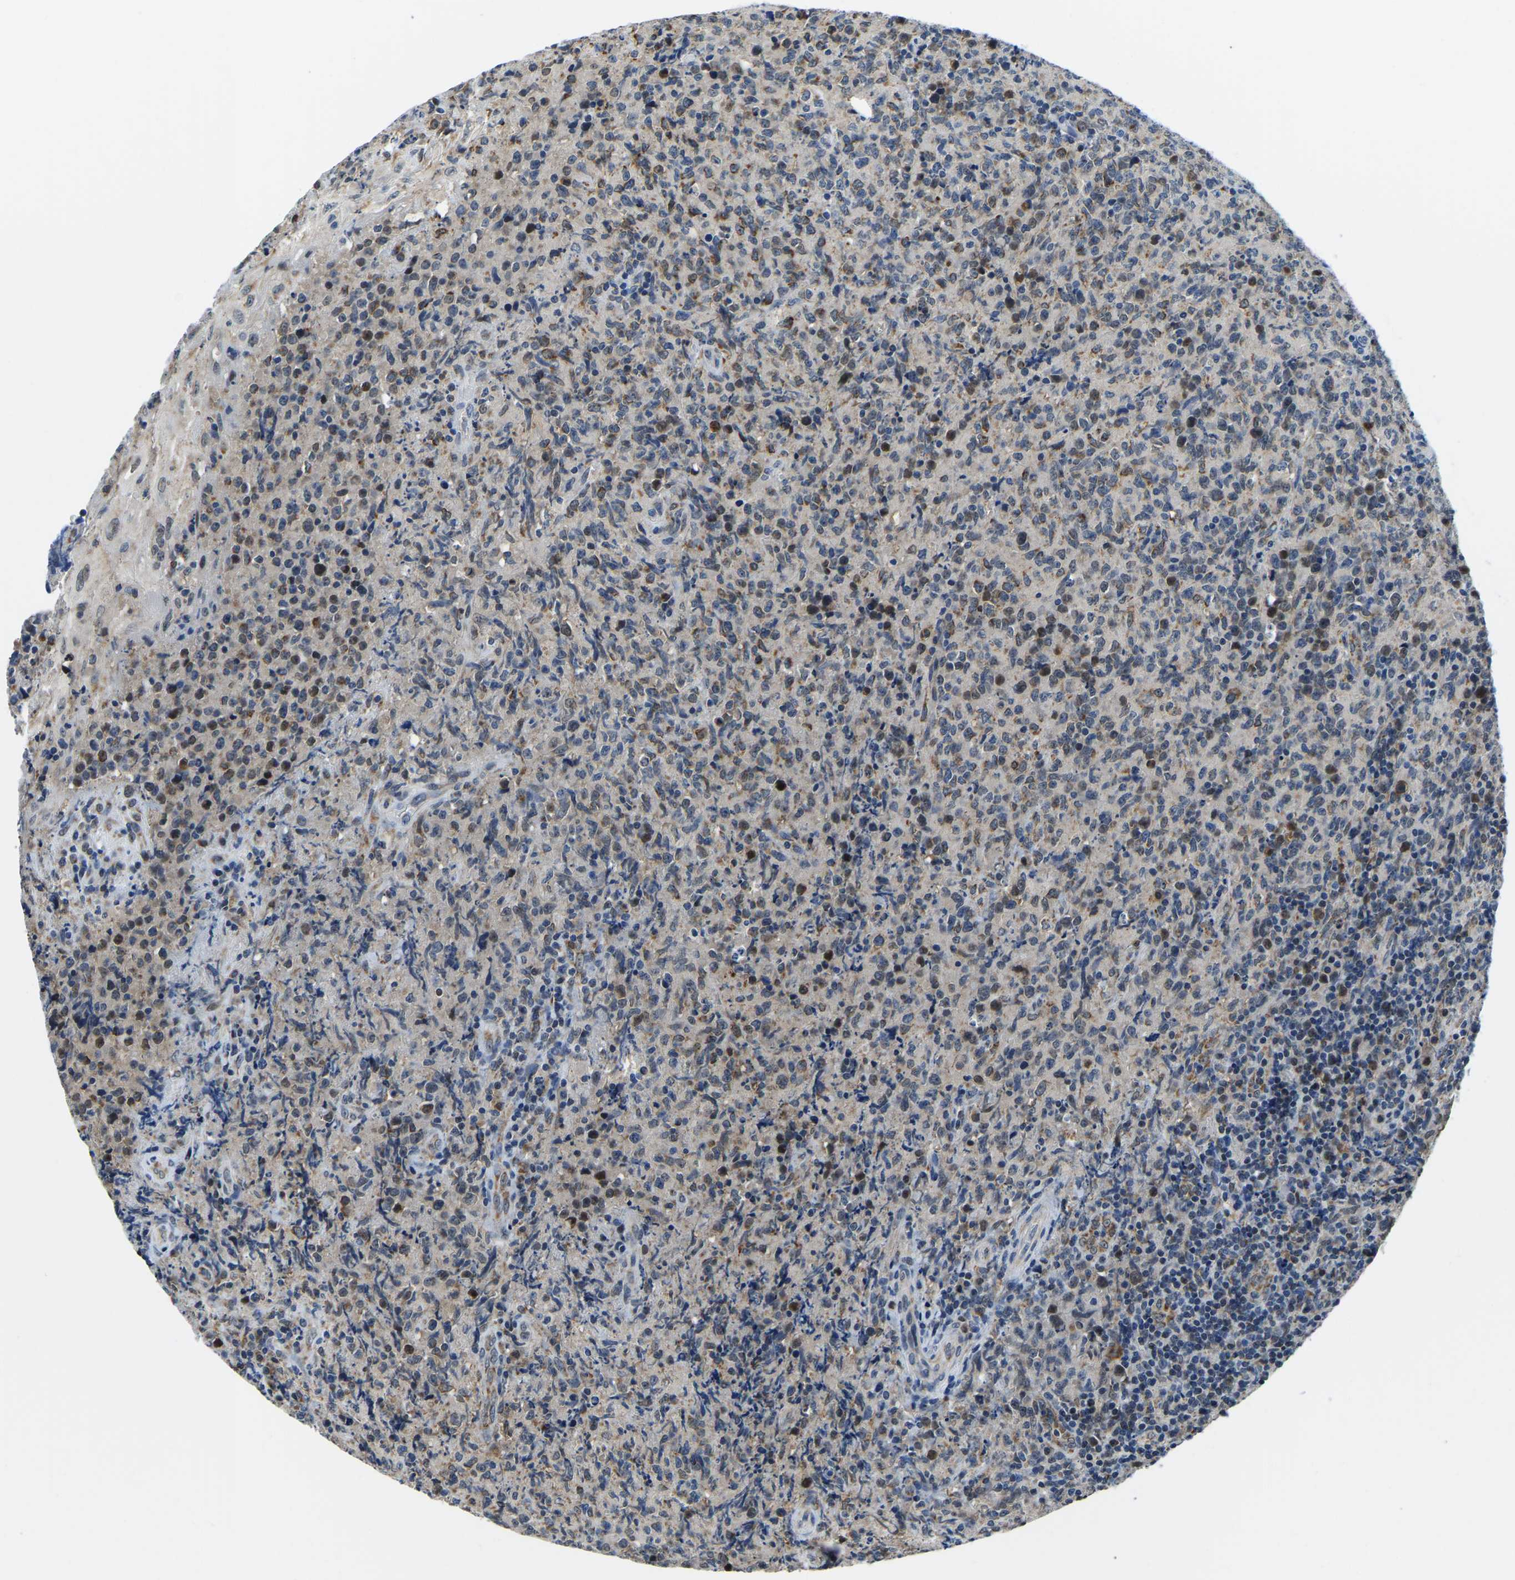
{"staining": {"intensity": "moderate", "quantity": "<25%", "location": "nuclear"}, "tissue": "lymphoma", "cell_type": "Tumor cells", "image_type": "cancer", "snomed": [{"axis": "morphology", "description": "Malignant lymphoma, non-Hodgkin's type, High grade"}, {"axis": "topography", "description": "Tonsil"}], "caption": "Malignant lymphoma, non-Hodgkin's type (high-grade) stained with a protein marker reveals moderate staining in tumor cells.", "gene": "BNIP3L", "patient": {"sex": "female", "age": 36}}